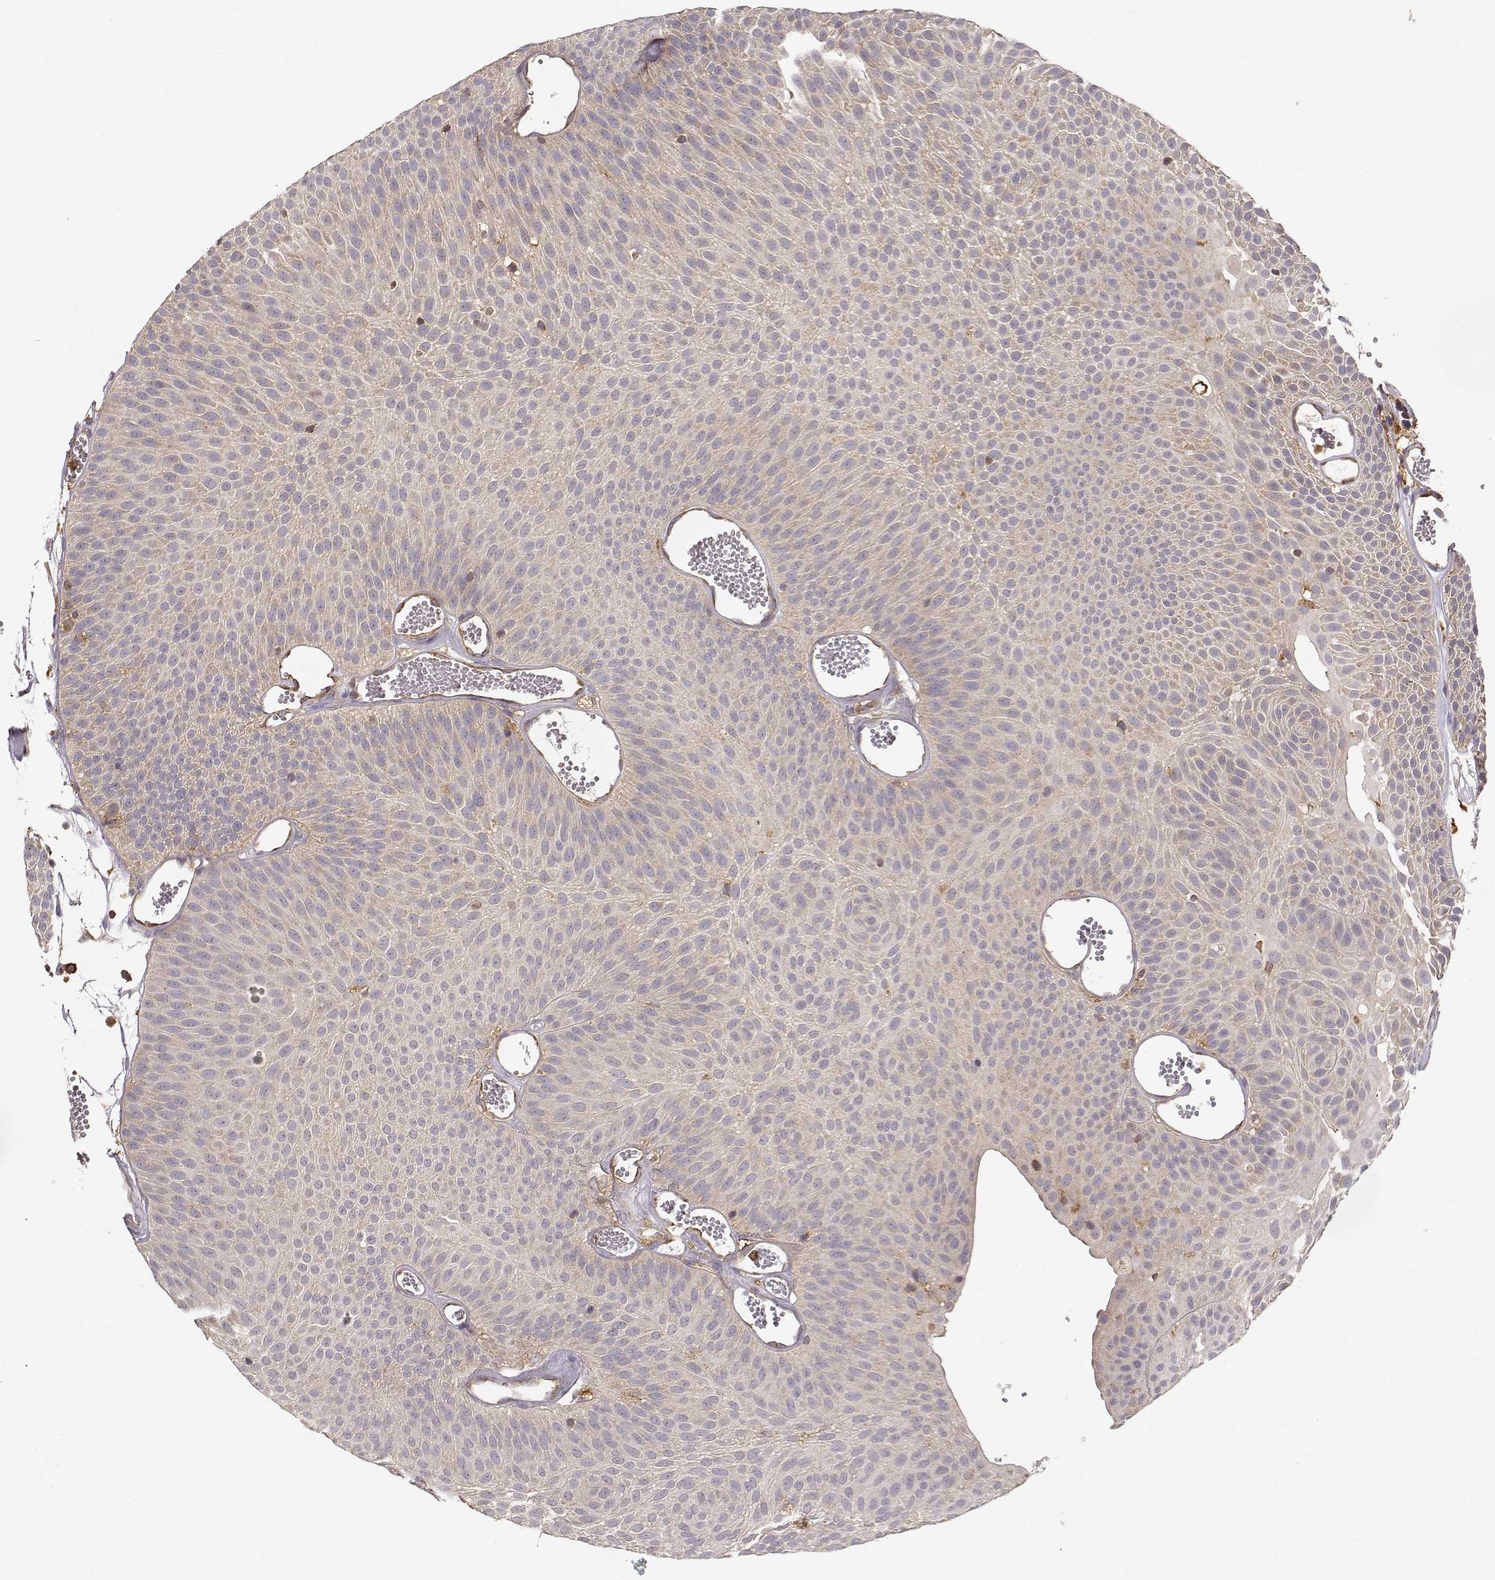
{"staining": {"intensity": "weak", "quantity": ">75%", "location": "cytoplasmic/membranous"}, "tissue": "urothelial cancer", "cell_type": "Tumor cells", "image_type": "cancer", "snomed": [{"axis": "morphology", "description": "Urothelial carcinoma, Low grade"}, {"axis": "topography", "description": "Urinary bladder"}], "caption": "Immunohistochemical staining of low-grade urothelial carcinoma exhibits low levels of weak cytoplasmic/membranous expression in approximately >75% of tumor cells. (DAB = brown stain, brightfield microscopy at high magnification).", "gene": "ARHGEF2", "patient": {"sex": "male", "age": 52}}